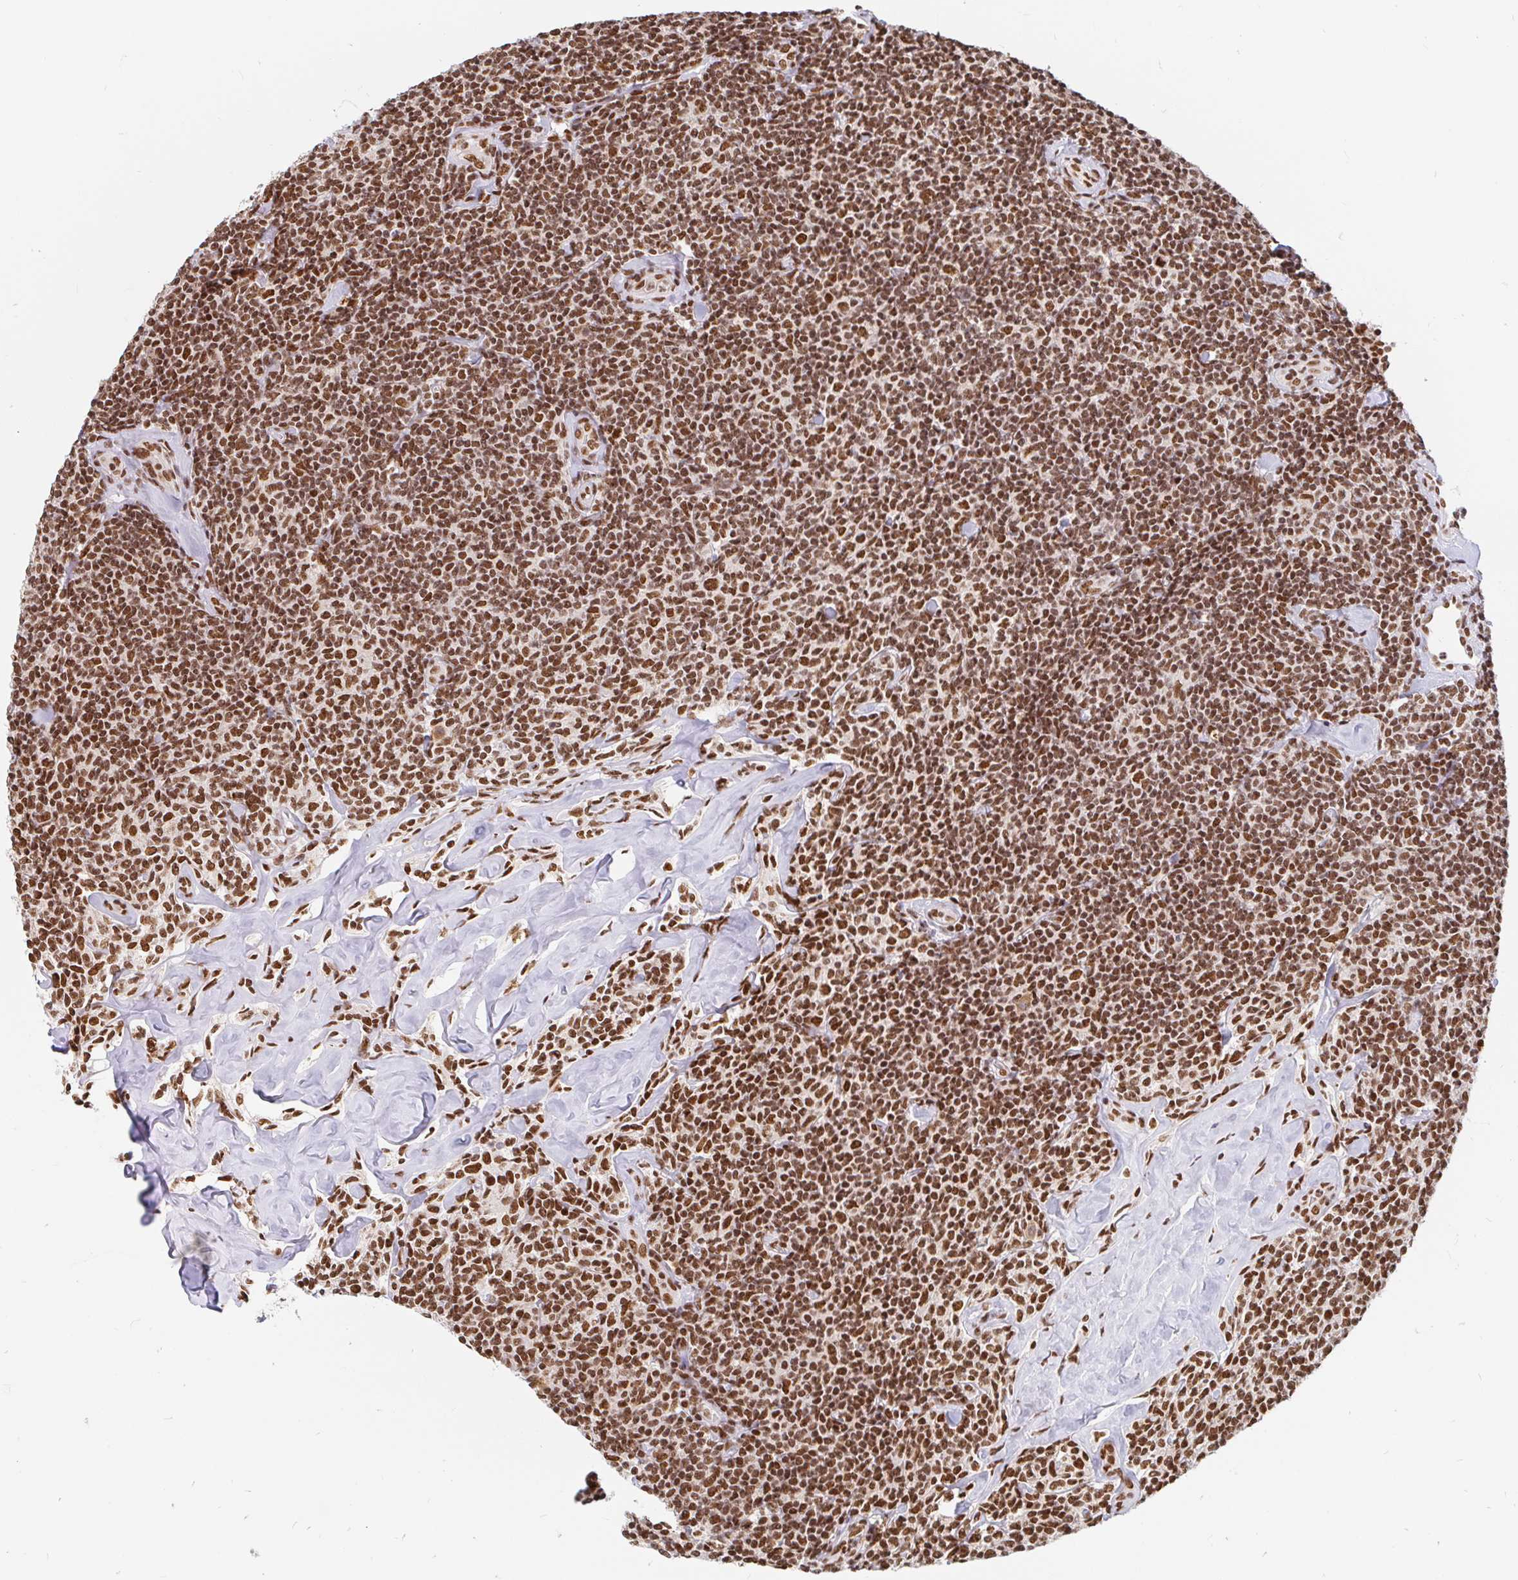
{"staining": {"intensity": "moderate", "quantity": ">75%", "location": "nuclear"}, "tissue": "lymphoma", "cell_type": "Tumor cells", "image_type": "cancer", "snomed": [{"axis": "morphology", "description": "Malignant lymphoma, non-Hodgkin's type, Low grade"}, {"axis": "topography", "description": "Lymph node"}], "caption": "Moderate nuclear positivity is identified in about >75% of tumor cells in malignant lymphoma, non-Hodgkin's type (low-grade).", "gene": "RBMX", "patient": {"sex": "female", "age": 56}}